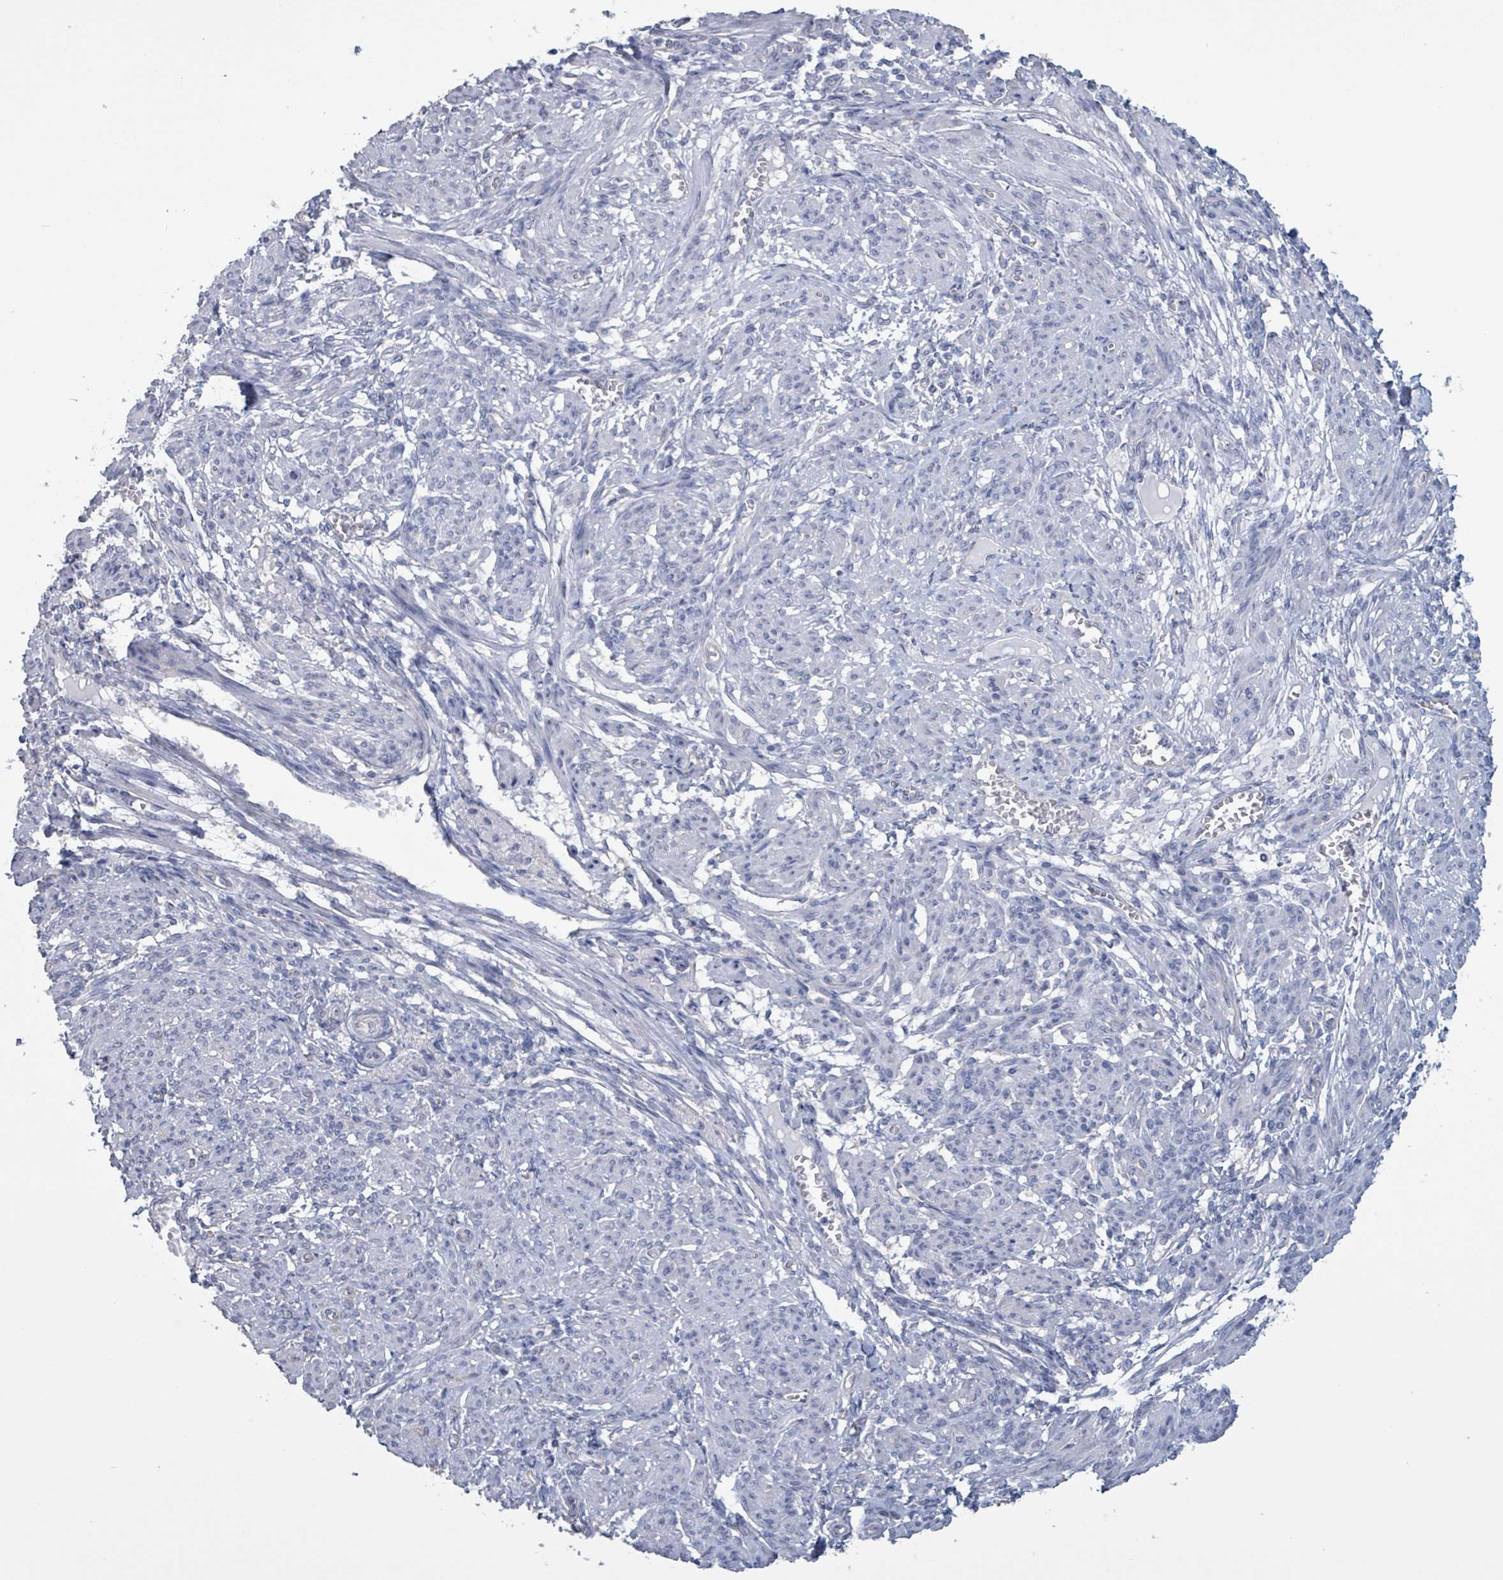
{"staining": {"intensity": "negative", "quantity": "none", "location": "none"}, "tissue": "smooth muscle", "cell_type": "Smooth muscle cells", "image_type": "normal", "snomed": [{"axis": "morphology", "description": "Normal tissue, NOS"}, {"axis": "topography", "description": "Smooth muscle"}], "caption": "An image of human smooth muscle is negative for staining in smooth muscle cells. (Stains: DAB (3,3'-diaminobenzidine) IHC with hematoxylin counter stain, Microscopy: brightfield microscopy at high magnification).", "gene": "CT45A10", "patient": {"sex": "female", "age": 39}}